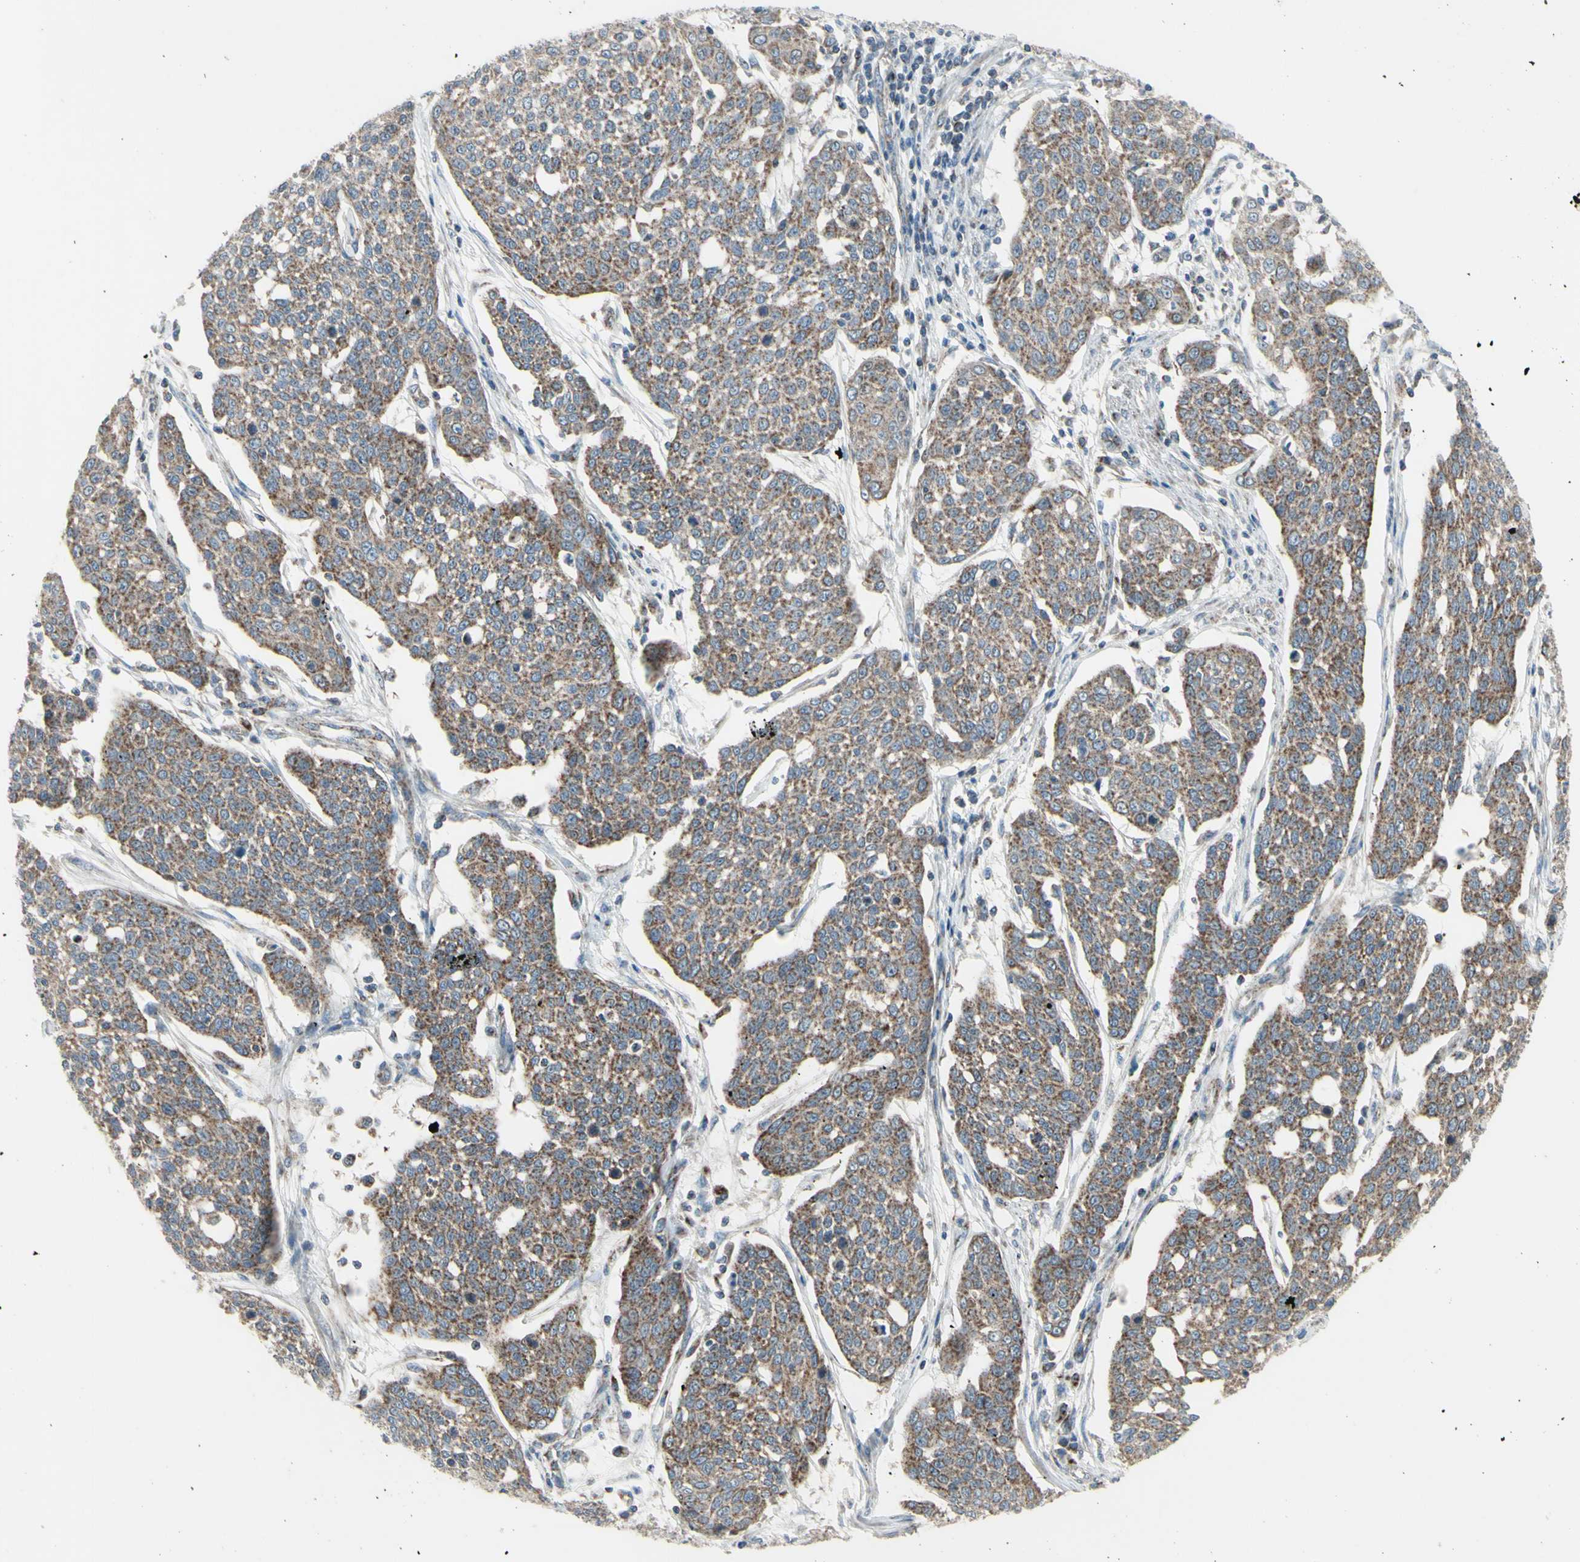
{"staining": {"intensity": "moderate", "quantity": "25%-75%", "location": "cytoplasmic/membranous"}, "tissue": "cervical cancer", "cell_type": "Tumor cells", "image_type": "cancer", "snomed": [{"axis": "morphology", "description": "Squamous cell carcinoma, NOS"}, {"axis": "topography", "description": "Cervix"}], "caption": "Protein analysis of cervical cancer (squamous cell carcinoma) tissue exhibits moderate cytoplasmic/membranous positivity in approximately 25%-75% of tumor cells.", "gene": "FAM171B", "patient": {"sex": "female", "age": 34}}